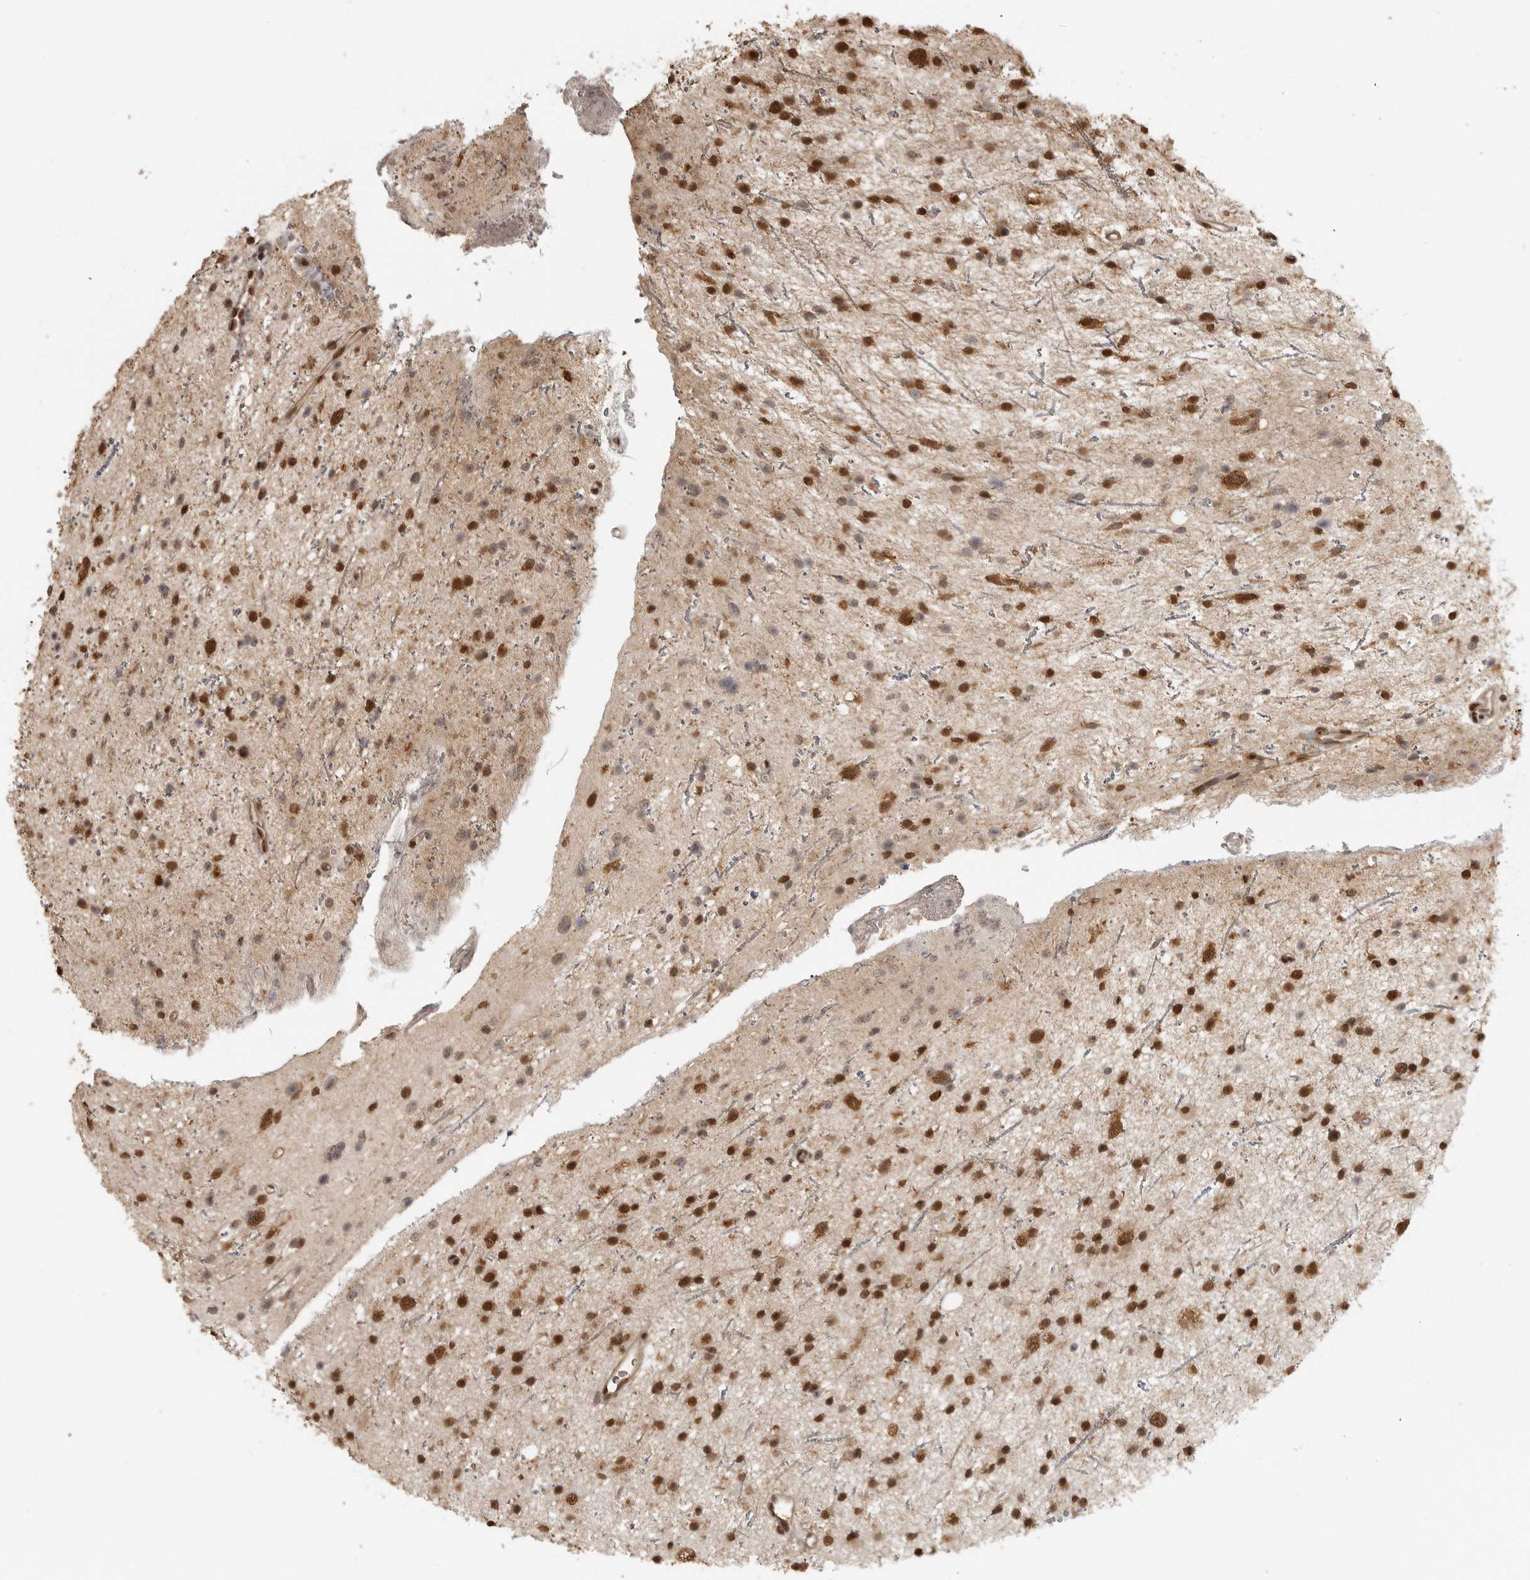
{"staining": {"intensity": "strong", "quantity": ">75%", "location": "nuclear"}, "tissue": "glioma", "cell_type": "Tumor cells", "image_type": "cancer", "snomed": [{"axis": "morphology", "description": "Glioma, malignant, Low grade"}, {"axis": "topography", "description": "Cerebral cortex"}], "caption": "Glioma stained for a protein displays strong nuclear positivity in tumor cells.", "gene": "CLOCK", "patient": {"sex": "female", "age": 39}}